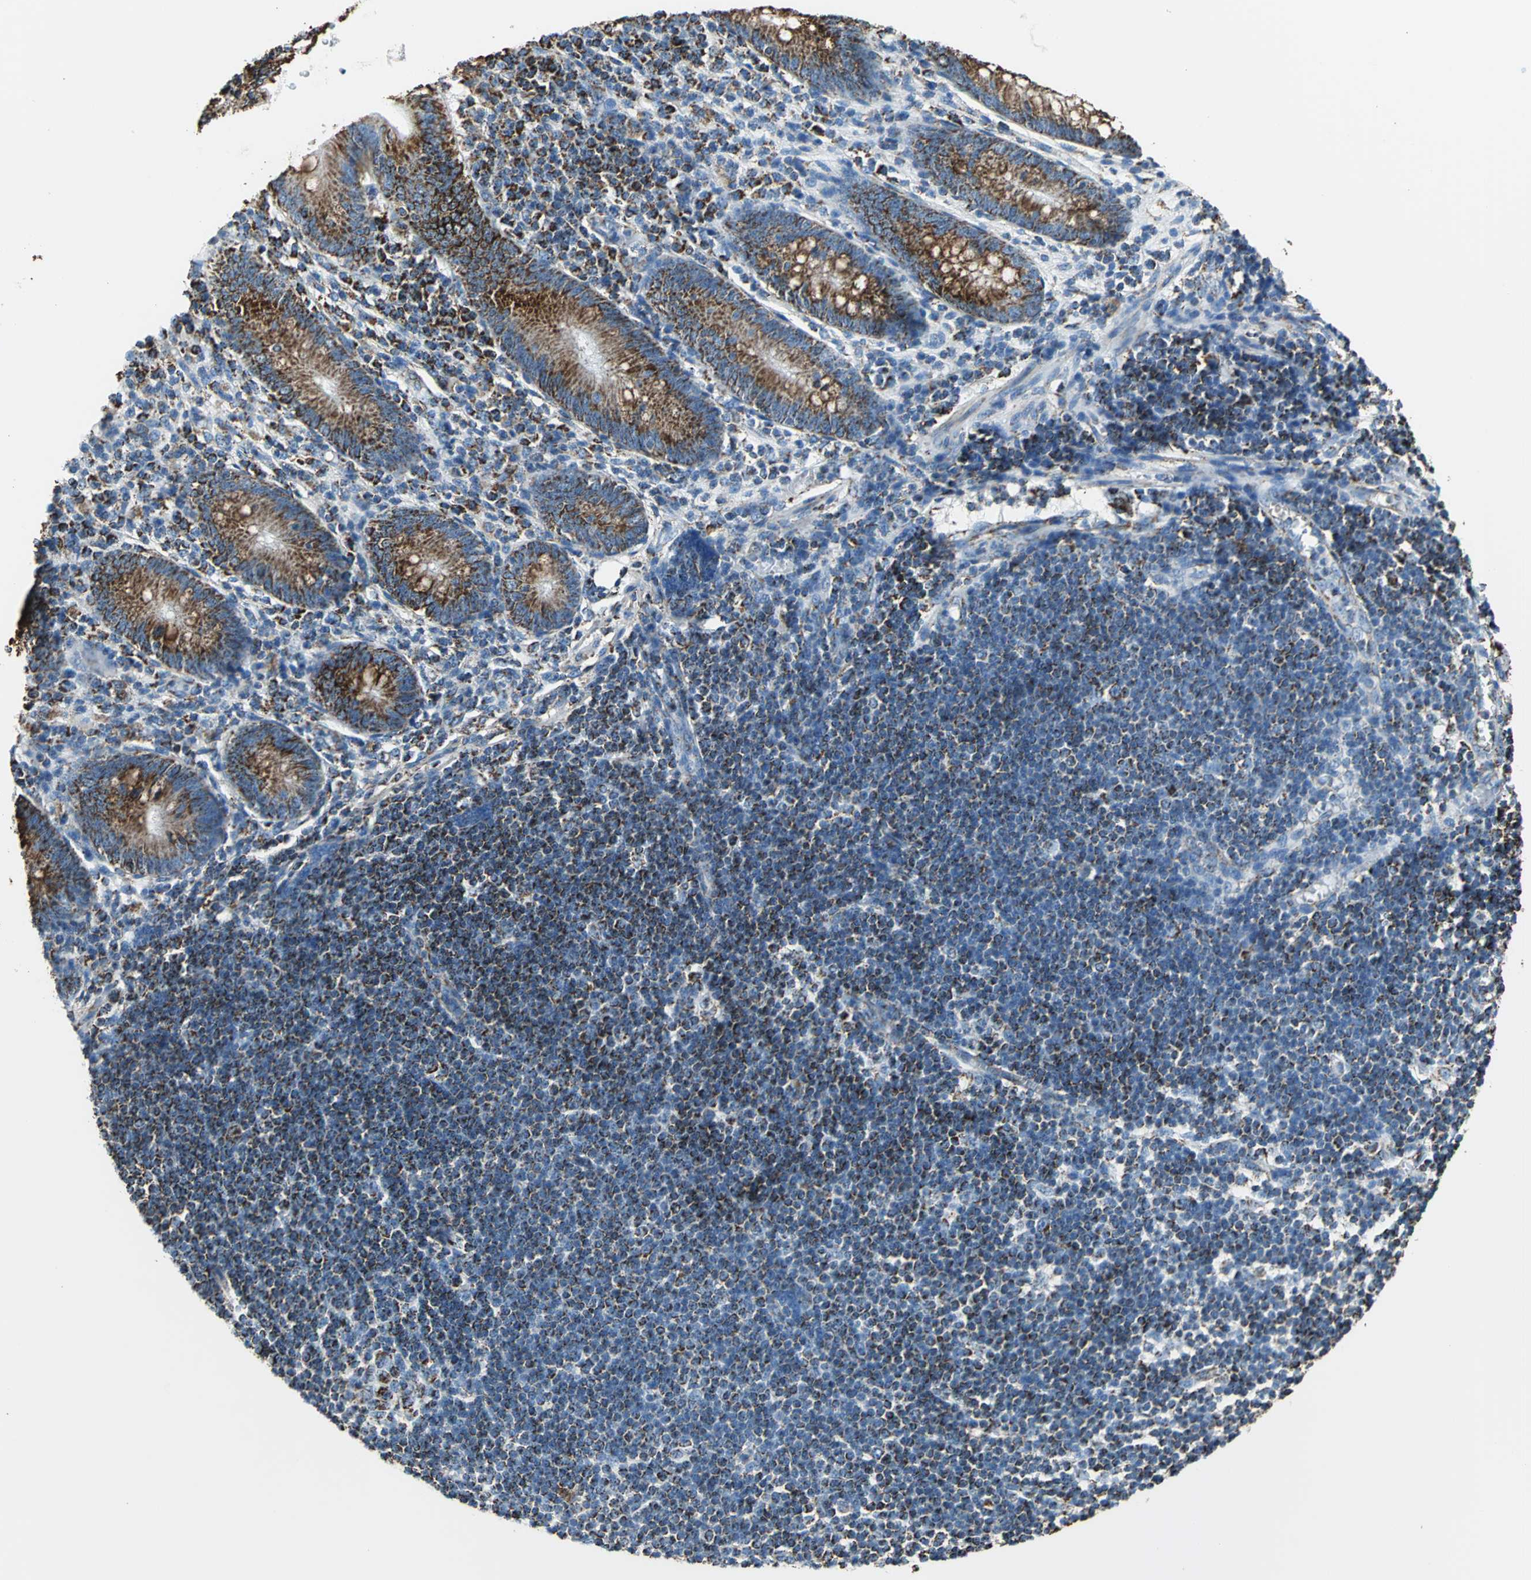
{"staining": {"intensity": "strong", "quantity": ">75%", "location": "cytoplasmic/membranous"}, "tissue": "appendix", "cell_type": "Glandular cells", "image_type": "normal", "snomed": [{"axis": "morphology", "description": "Normal tissue, NOS"}, {"axis": "morphology", "description": "Inflammation, NOS"}, {"axis": "topography", "description": "Appendix"}], "caption": "About >75% of glandular cells in benign appendix show strong cytoplasmic/membranous protein positivity as visualized by brown immunohistochemical staining.", "gene": "ECH1", "patient": {"sex": "male", "age": 46}}